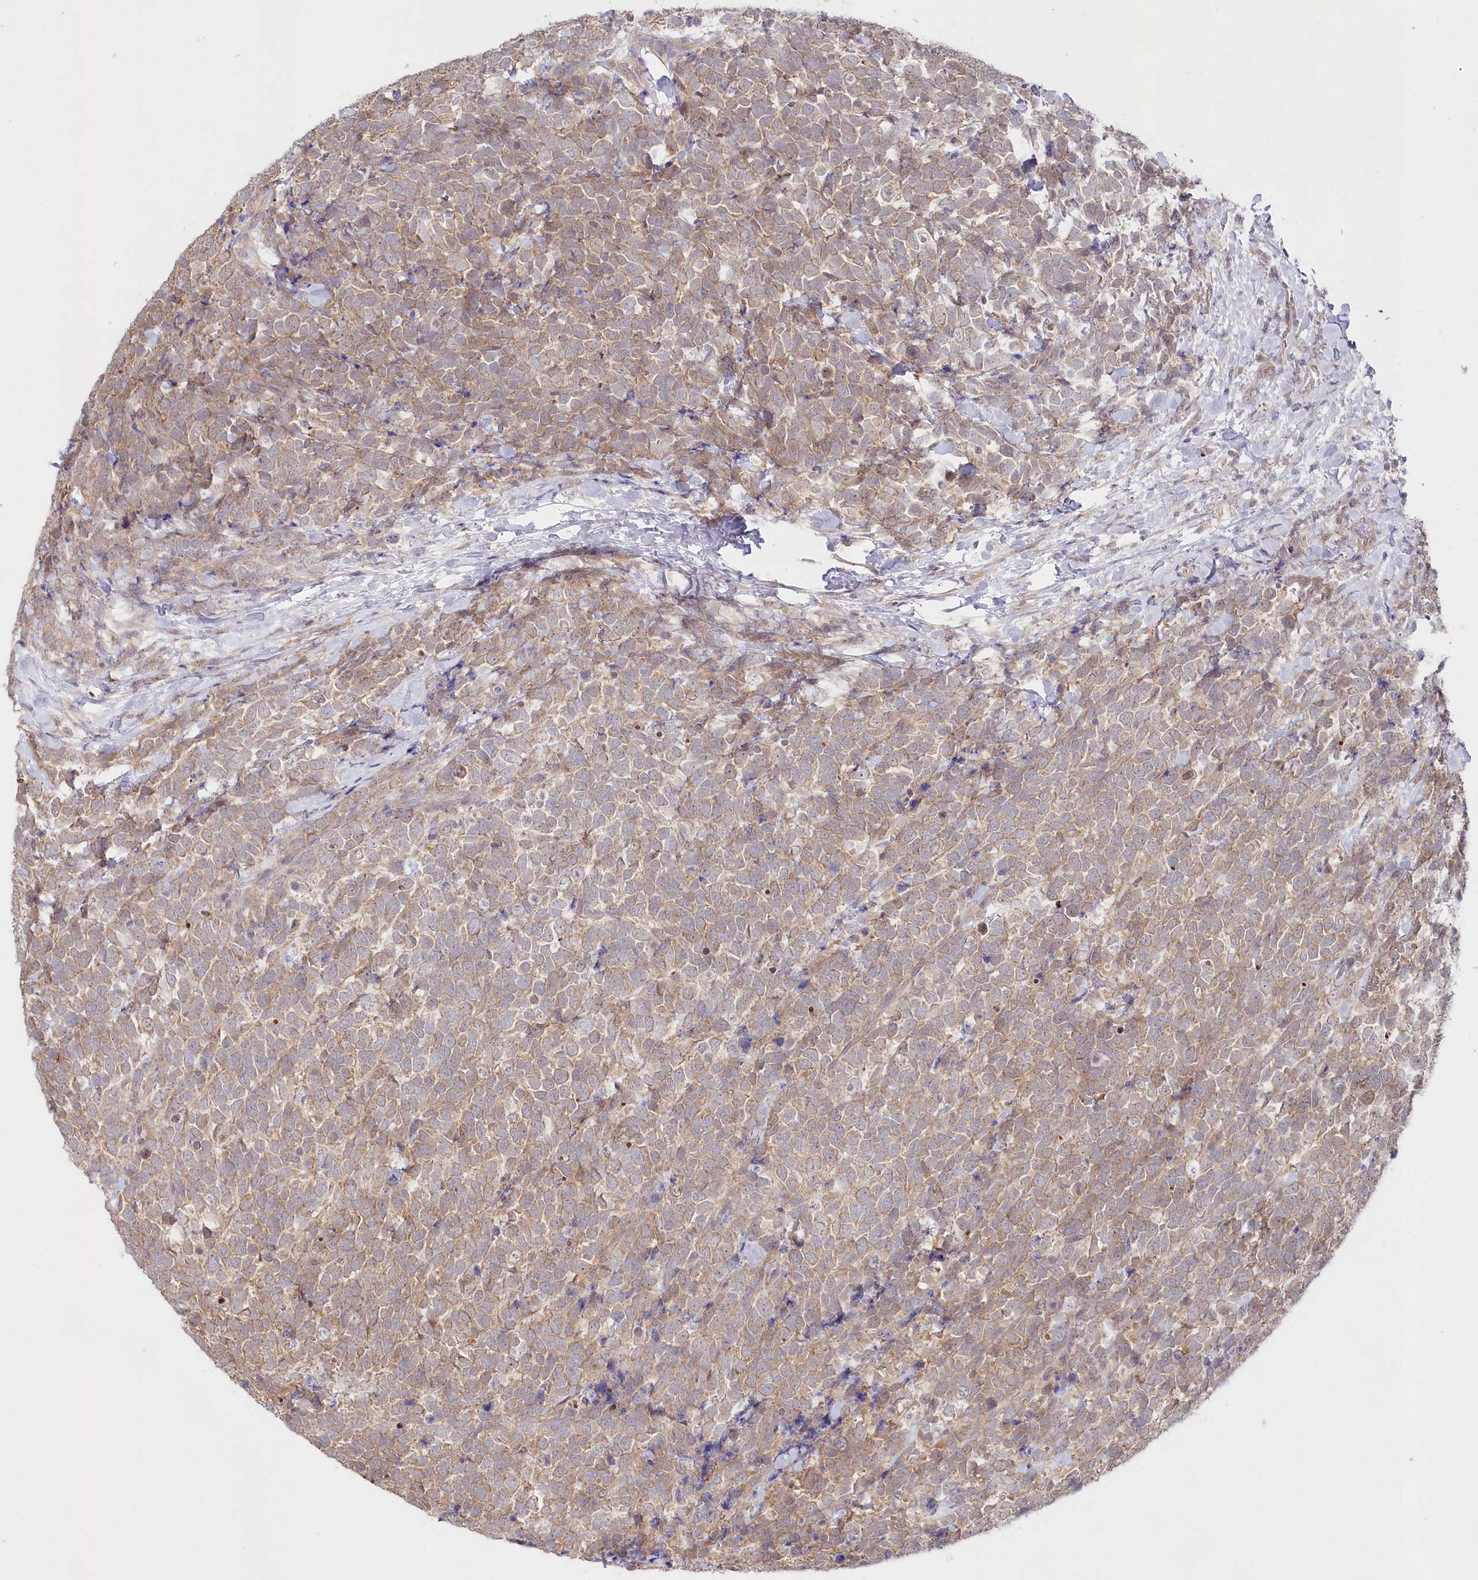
{"staining": {"intensity": "moderate", "quantity": "25%-75%", "location": "cytoplasmic/membranous"}, "tissue": "urothelial cancer", "cell_type": "Tumor cells", "image_type": "cancer", "snomed": [{"axis": "morphology", "description": "Urothelial carcinoma, High grade"}, {"axis": "topography", "description": "Urinary bladder"}], "caption": "High-grade urothelial carcinoma was stained to show a protein in brown. There is medium levels of moderate cytoplasmic/membranous expression in about 25%-75% of tumor cells. The staining was performed using DAB, with brown indicating positive protein expression. Nuclei are stained blue with hematoxylin.", "gene": "AAMDC", "patient": {"sex": "female", "age": 82}}